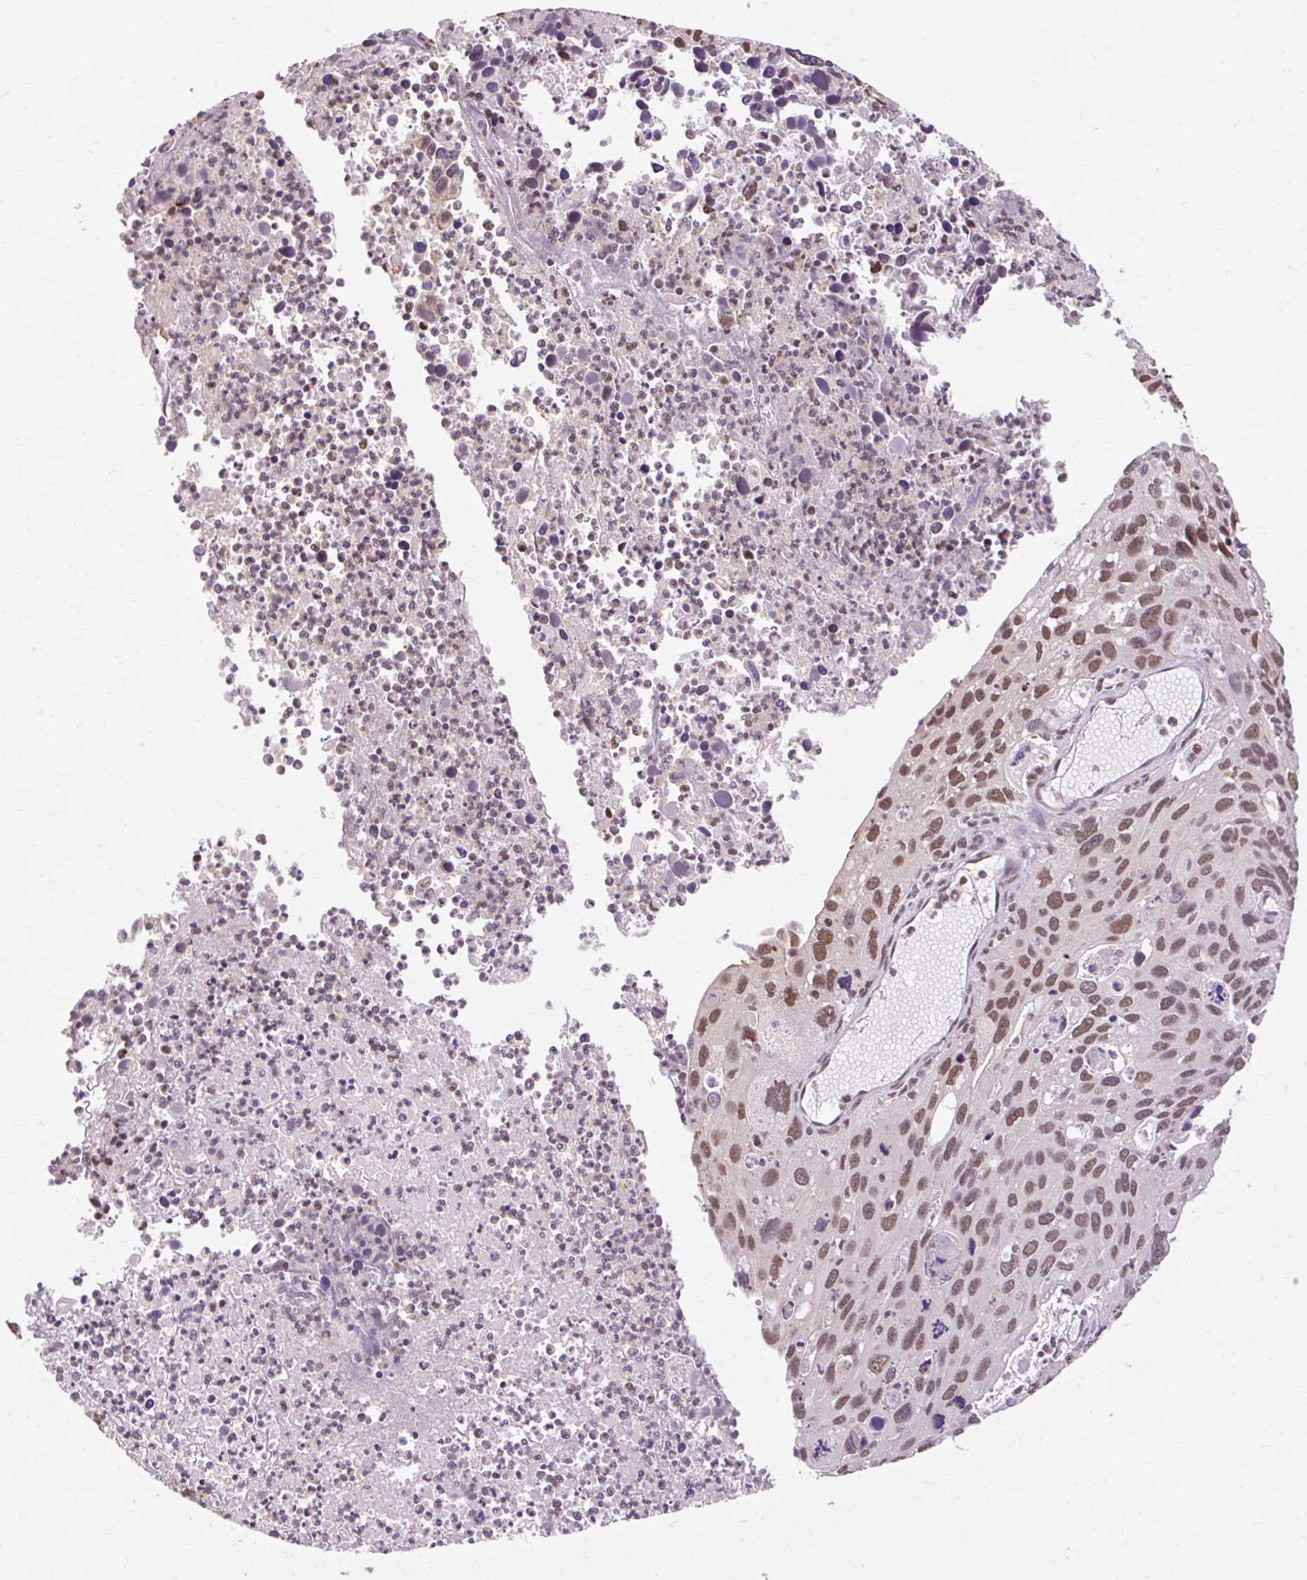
{"staining": {"intensity": "moderate", "quantity": ">75%", "location": "nuclear"}, "tissue": "cervical cancer", "cell_type": "Tumor cells", "image_type": "cancer", "snomed": [{"axis": "morphology", "description": "Squamous cell carcinoma, NOS"}, {"axis": "topography", "description": "Cervix"}], "caption": "Moderate nuclear protein positivity is present in approximately >75% of tumor cells in cervical cancer.", "gene": "NPIPB12", "patient": {"sex": "female", "age": 55}}